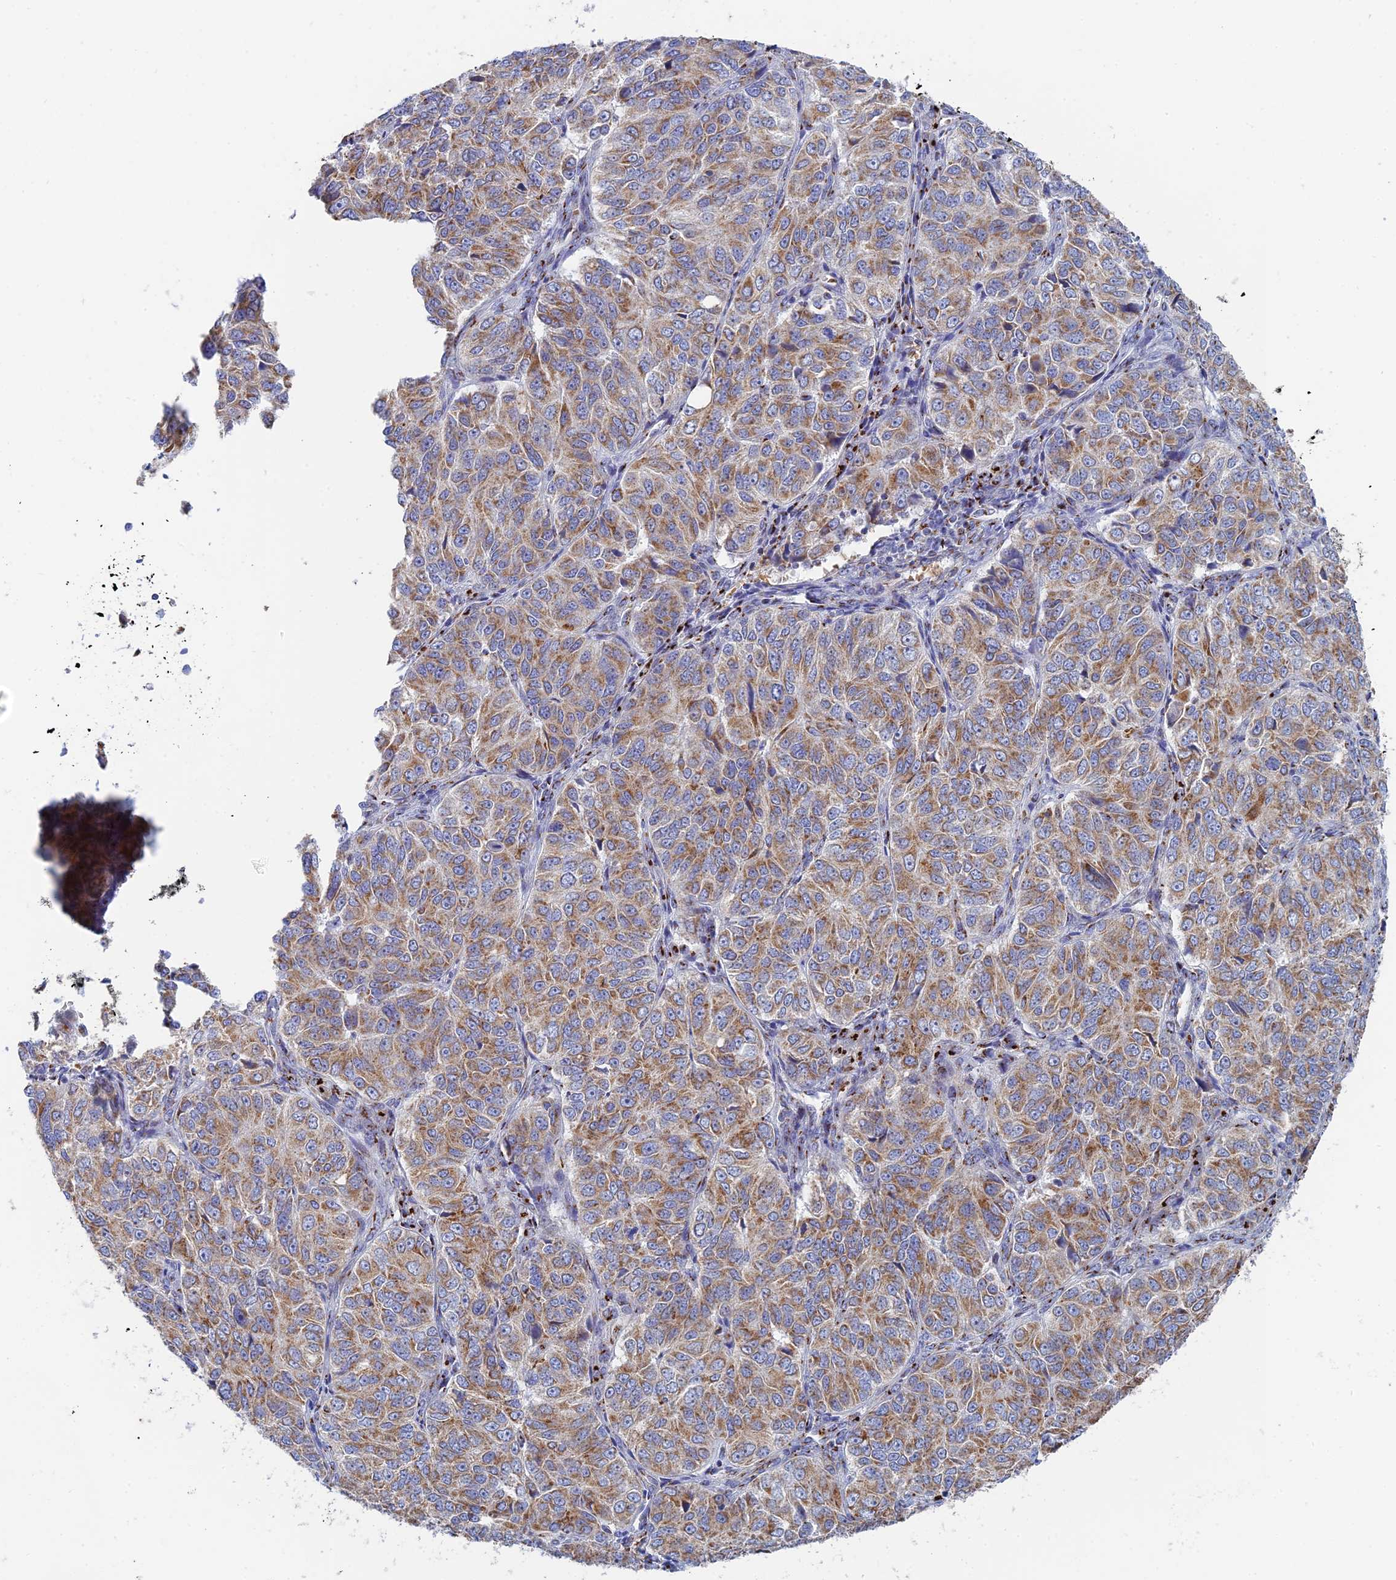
{"staining": {"intensity": "moderate", "quantity": ">75%", "location": "cytoplasmic/membranous"}, "tissue": "ovarian cancer", "cell_type": "Tumor cells", "image_type": "cancer", "snomed": [{"axis": "morphology", "description": "Carcinoma, endometroid"}, {"axis": "topography", "description": "Ovary"}], "caption": "Human ovarian cancer stained with a protein marker exhibits moderate staining in tumor cells.", "gene": "HS2ST1", "patient": {"sex": "female", "age": 51}}